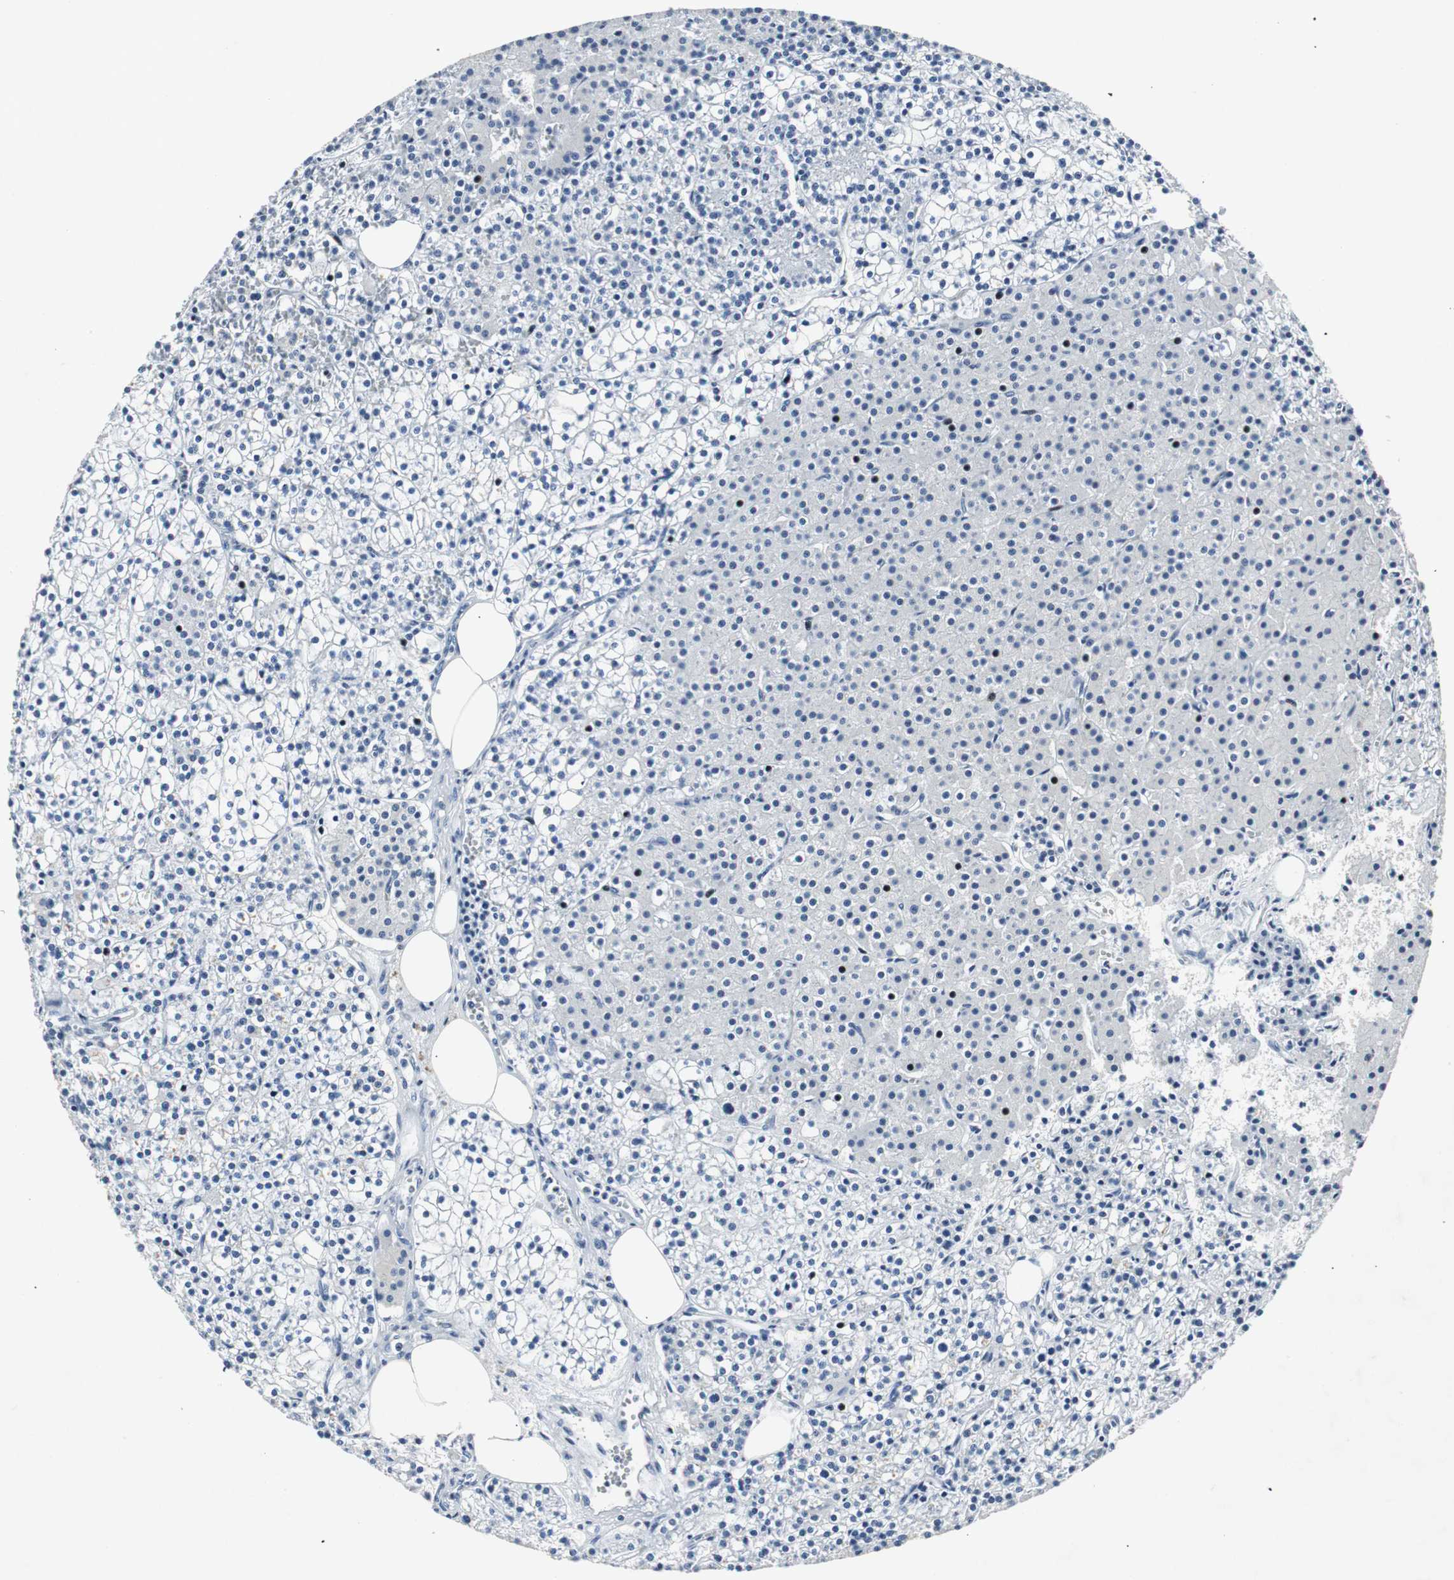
{"staining": {"intensity": "negative", "quantity": "none", "location": "none"}, "tissue": "parathyroid gland", "cell_type": "Glandular cells", "image_type": "normal", "snomed": [{"axis": "morphology", "description": "Normal tissue, NOS"}, {"axis": "topography", "description": "Parathyroid gland"}], "caption": "The image reveals no significant staining in glandular cells of parathyroid gland.", "gene": "SOX30", "patient": {"sex": "female", "age": 63}}